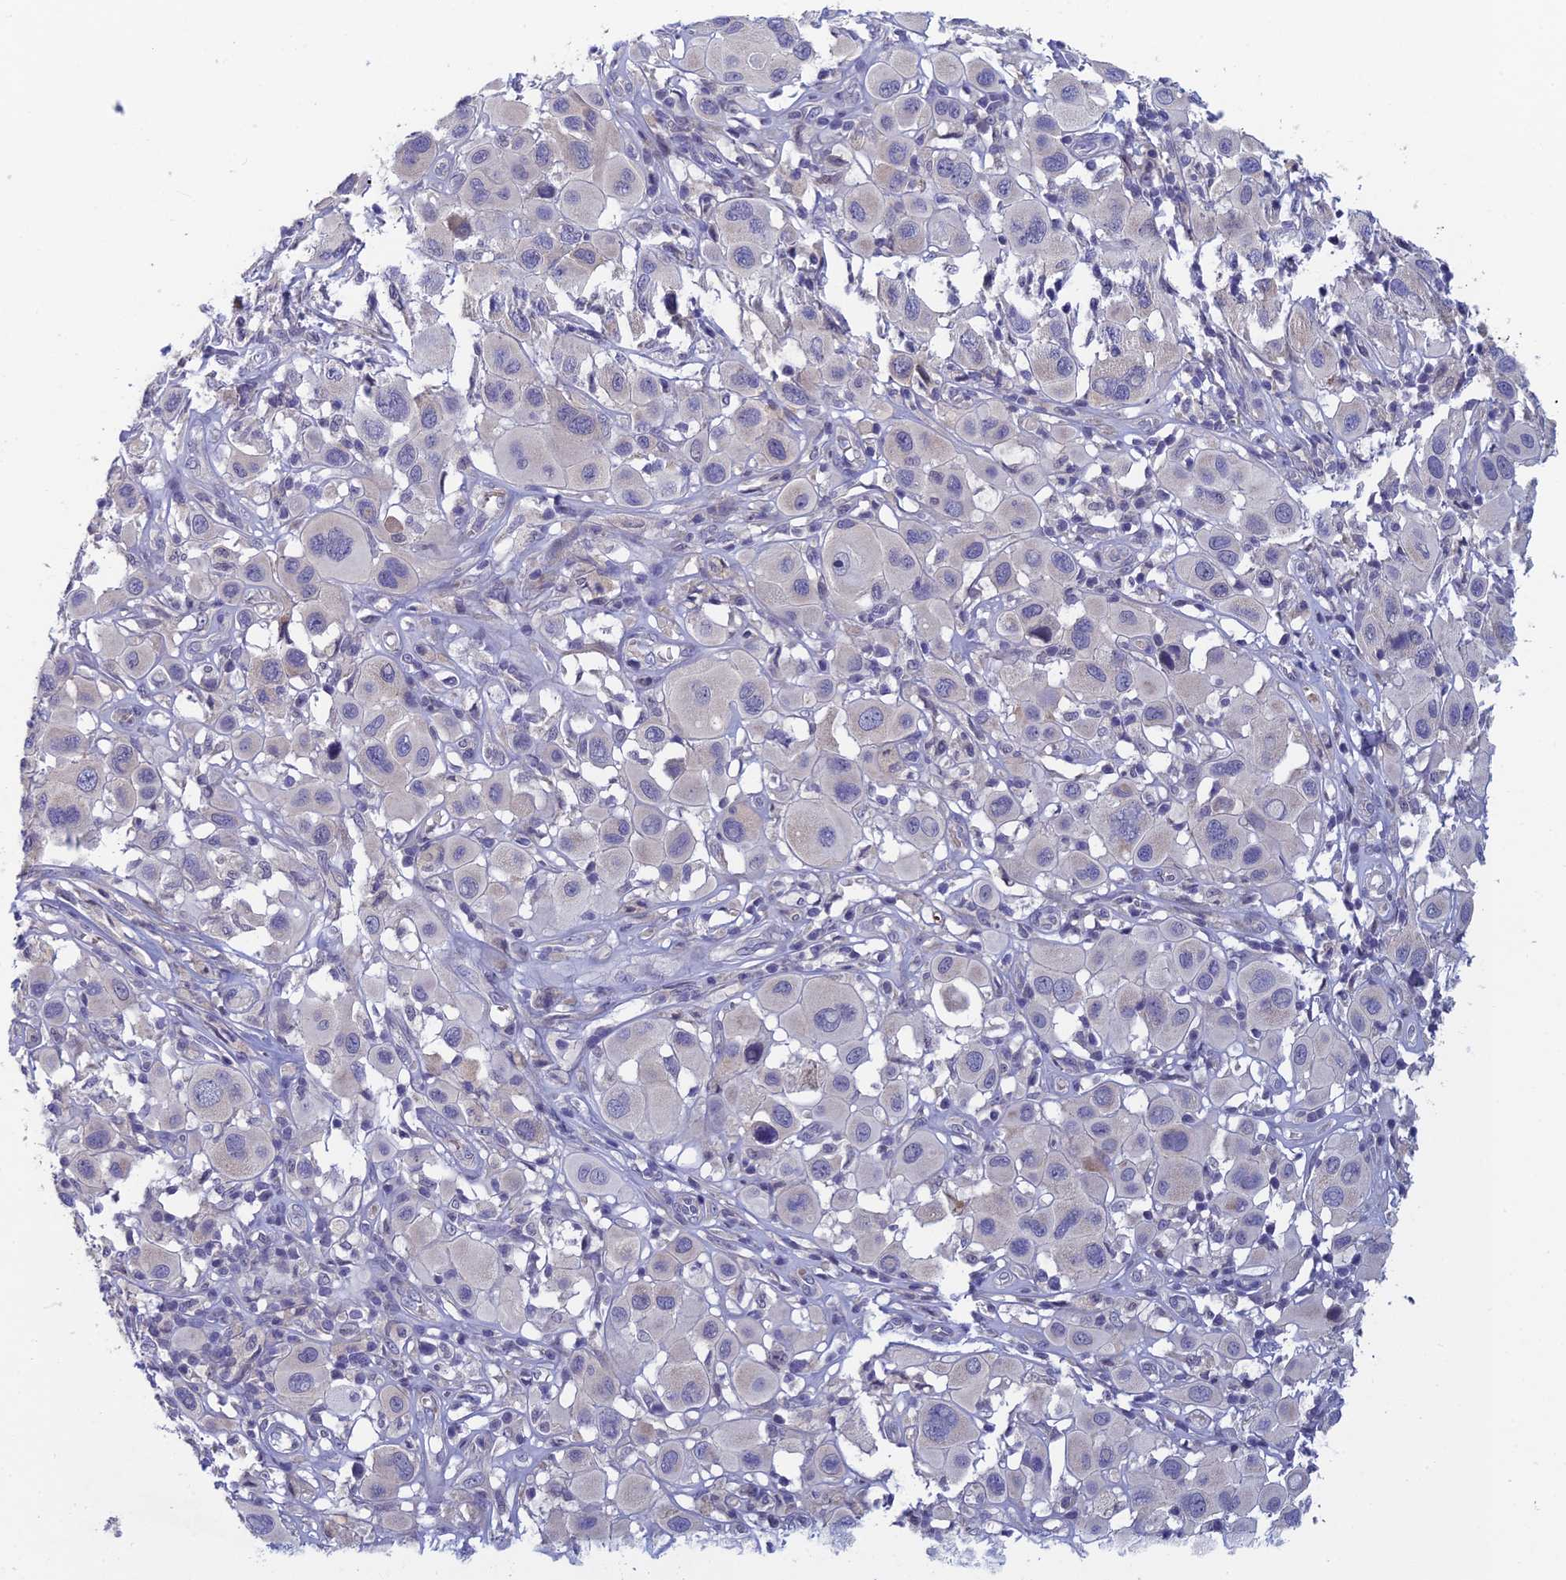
{"staining": {"intensity": "negative", "quantity": "none", "location": "none"}, "tissue": "melanoma", "cell_type": "Tumor cells", "image_type": "cancer", "snomed": [{"axis": "morphology", "description": "Malignant melanoma, Metastatic site"}, {"axis": "topography", "description": "Skin"}], "caption": "The IHC image has no significant positivity in tumor cells of malignant melanoma (metastatic site) tissue. (DAB immunohistochemistry (IHC) visualized using brightfield microscopy, high magnification).", "gene": "GIPC1", "patient": {"sex": "male", "age": 41}}